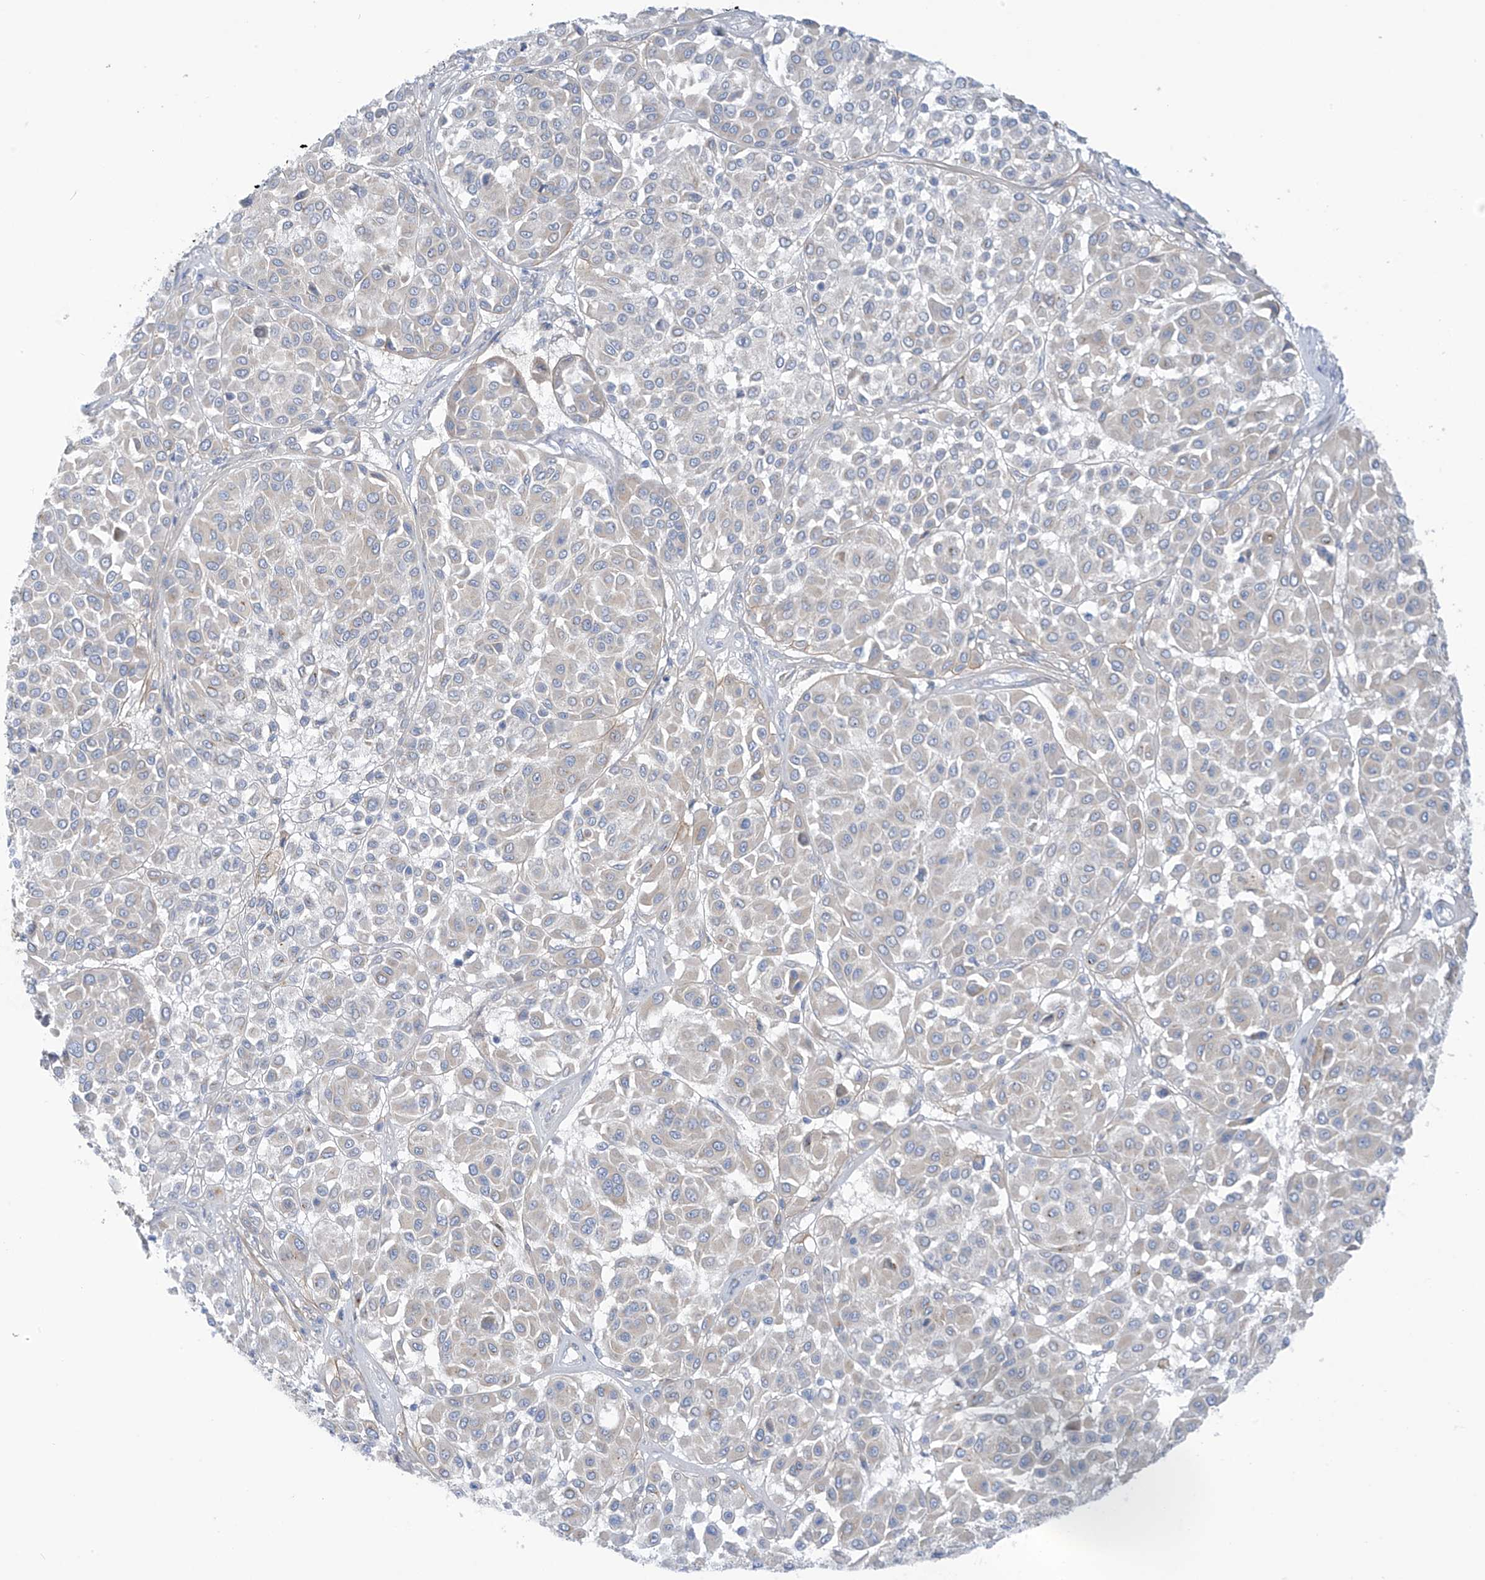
{"staining": {"intensity": "negative", "quantity": "none", "location": "none"}, "tissue": "melanoma", "cell_type": "Tumor cells", "image_type": "cancer", "snomed": [{"axis": "morphology", "description": "Malignant melanoma, Metastatic site"}, {"axis": "topography", "description": "Soft tissue"}], "caption": "High power microscopy photomicrograph of an immunohistochemistry photomicrograph of melanoma, revealing no significant staining in tumor cells.", "gene": "TRMT2B", "patient": {"sex": "male", "age": 41}}